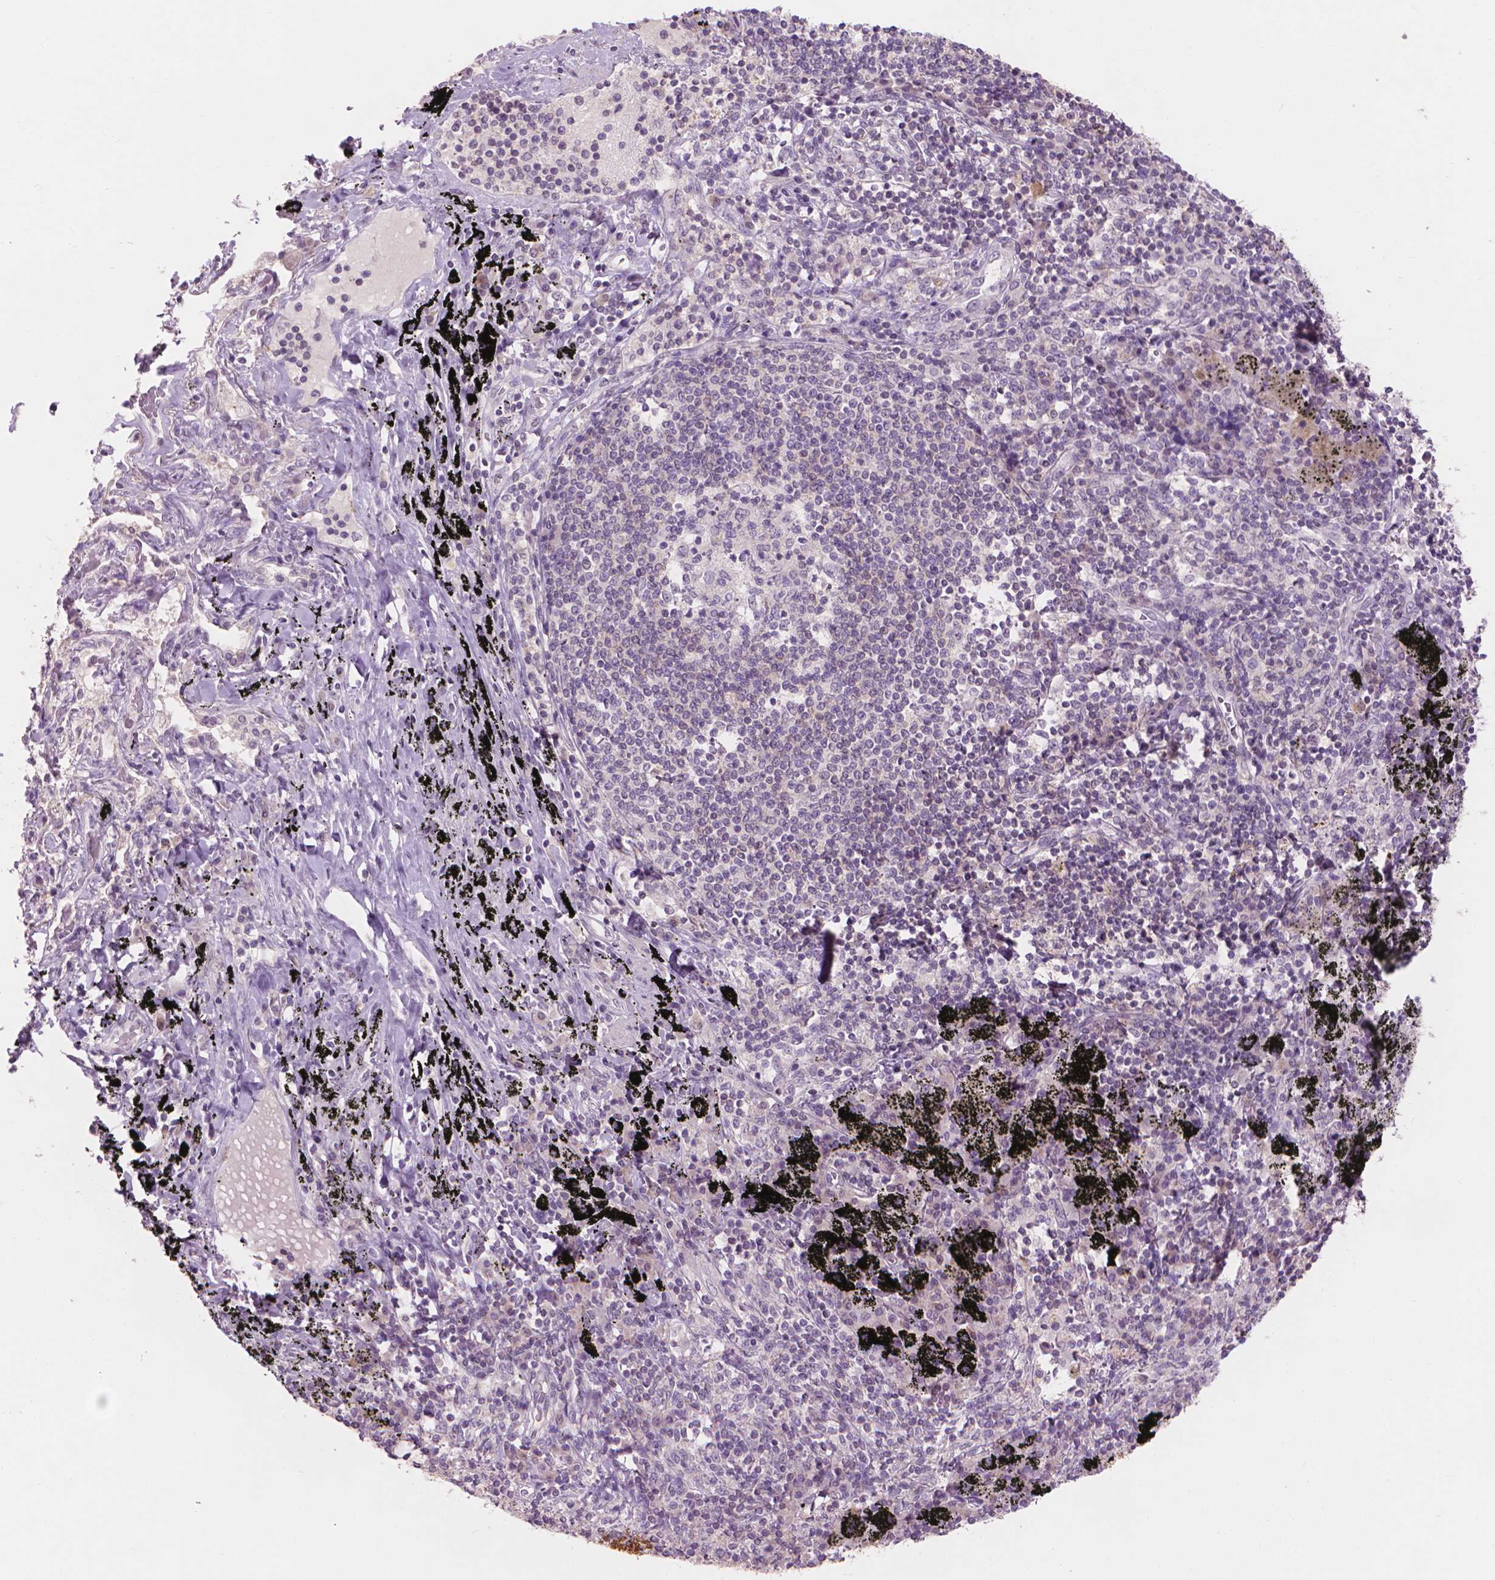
{"staining": {"intensity": "negative", "quantity": "none", "location": "none"}, "tissue": "adipose tissue", "cell_type": "Adipocytes", "image_type": "normal", "snomed": [{"axis": "morphology", "description": "Normal tissue, NOS"}, {"axis": "topography", "description": "Bronchus"}, {"axis": "topography", "description": "Lung"}], "caption": "DAB immunohistochemical staining of unremarkable adipose tissue displays no significant staining in adipocytes. Nuclei are stained in blue.", "gene": "ENO2", "patient": {"sex": "female", "age": 57}}